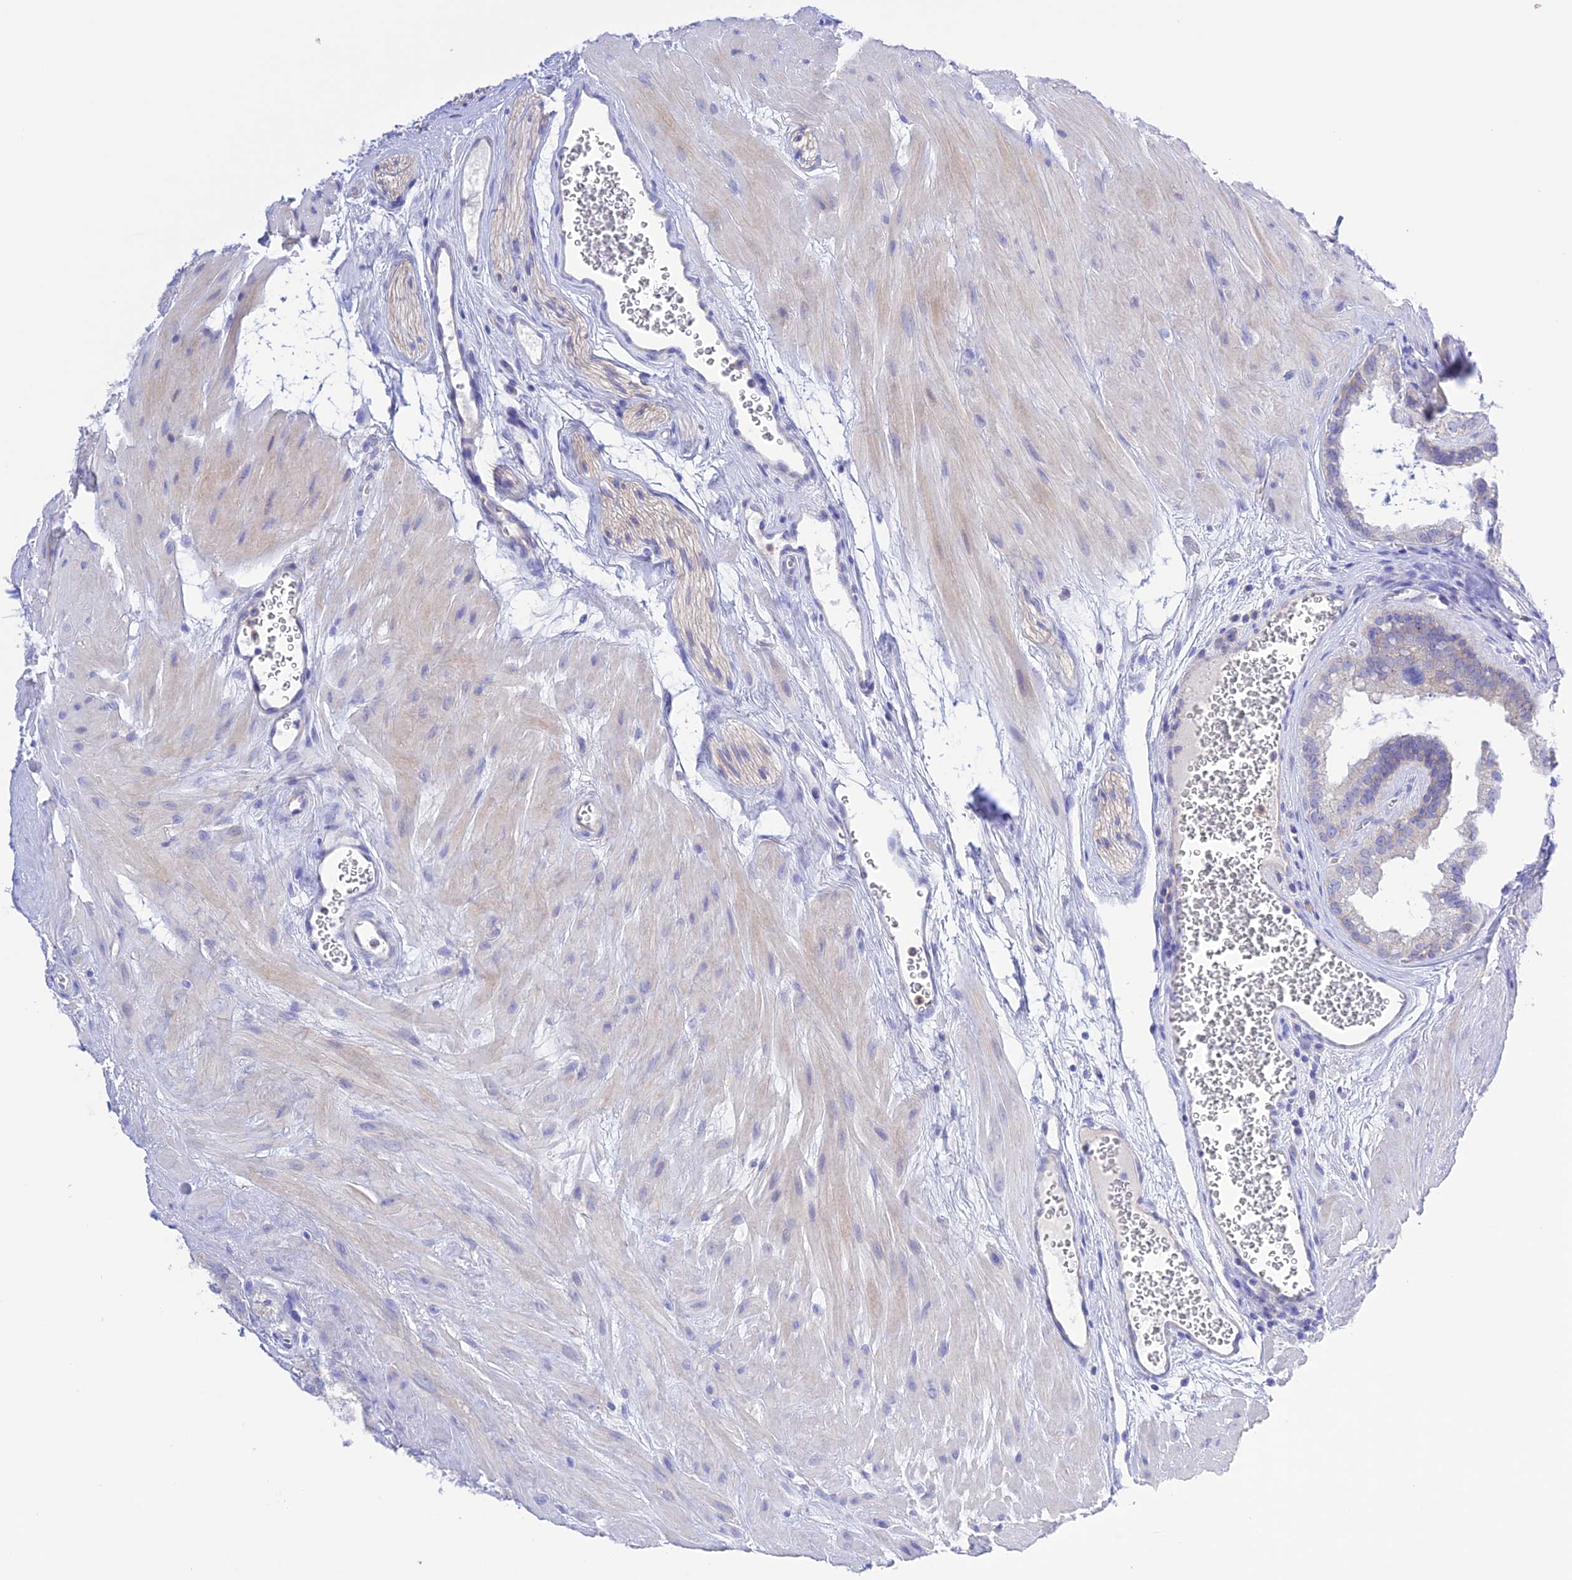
{"staining": {"intensity": "negative", "quantity": "none", "location": "none"}, "tissue": "seminal vesicle", "cell_type": "Glandular cells", "image_type": "normal", "snomed": [{"axis": "morphology", "description": "Normal tissue, NOS"}, {"axis": "topography", "description": "Prostate"}, {"axis": "topography", "description": "Seminal veicle"}], "caption": "Glandular cells are negative for brown protein staining in normal seminal vesicle. The staining was performed using DAB to visualize the protein expression in brown, while the nuclei were stained in blue with hematoxylin (Magnification: 20x).", "gene": "CHSY3", "patient": {"sex": "male", "age": 59}}